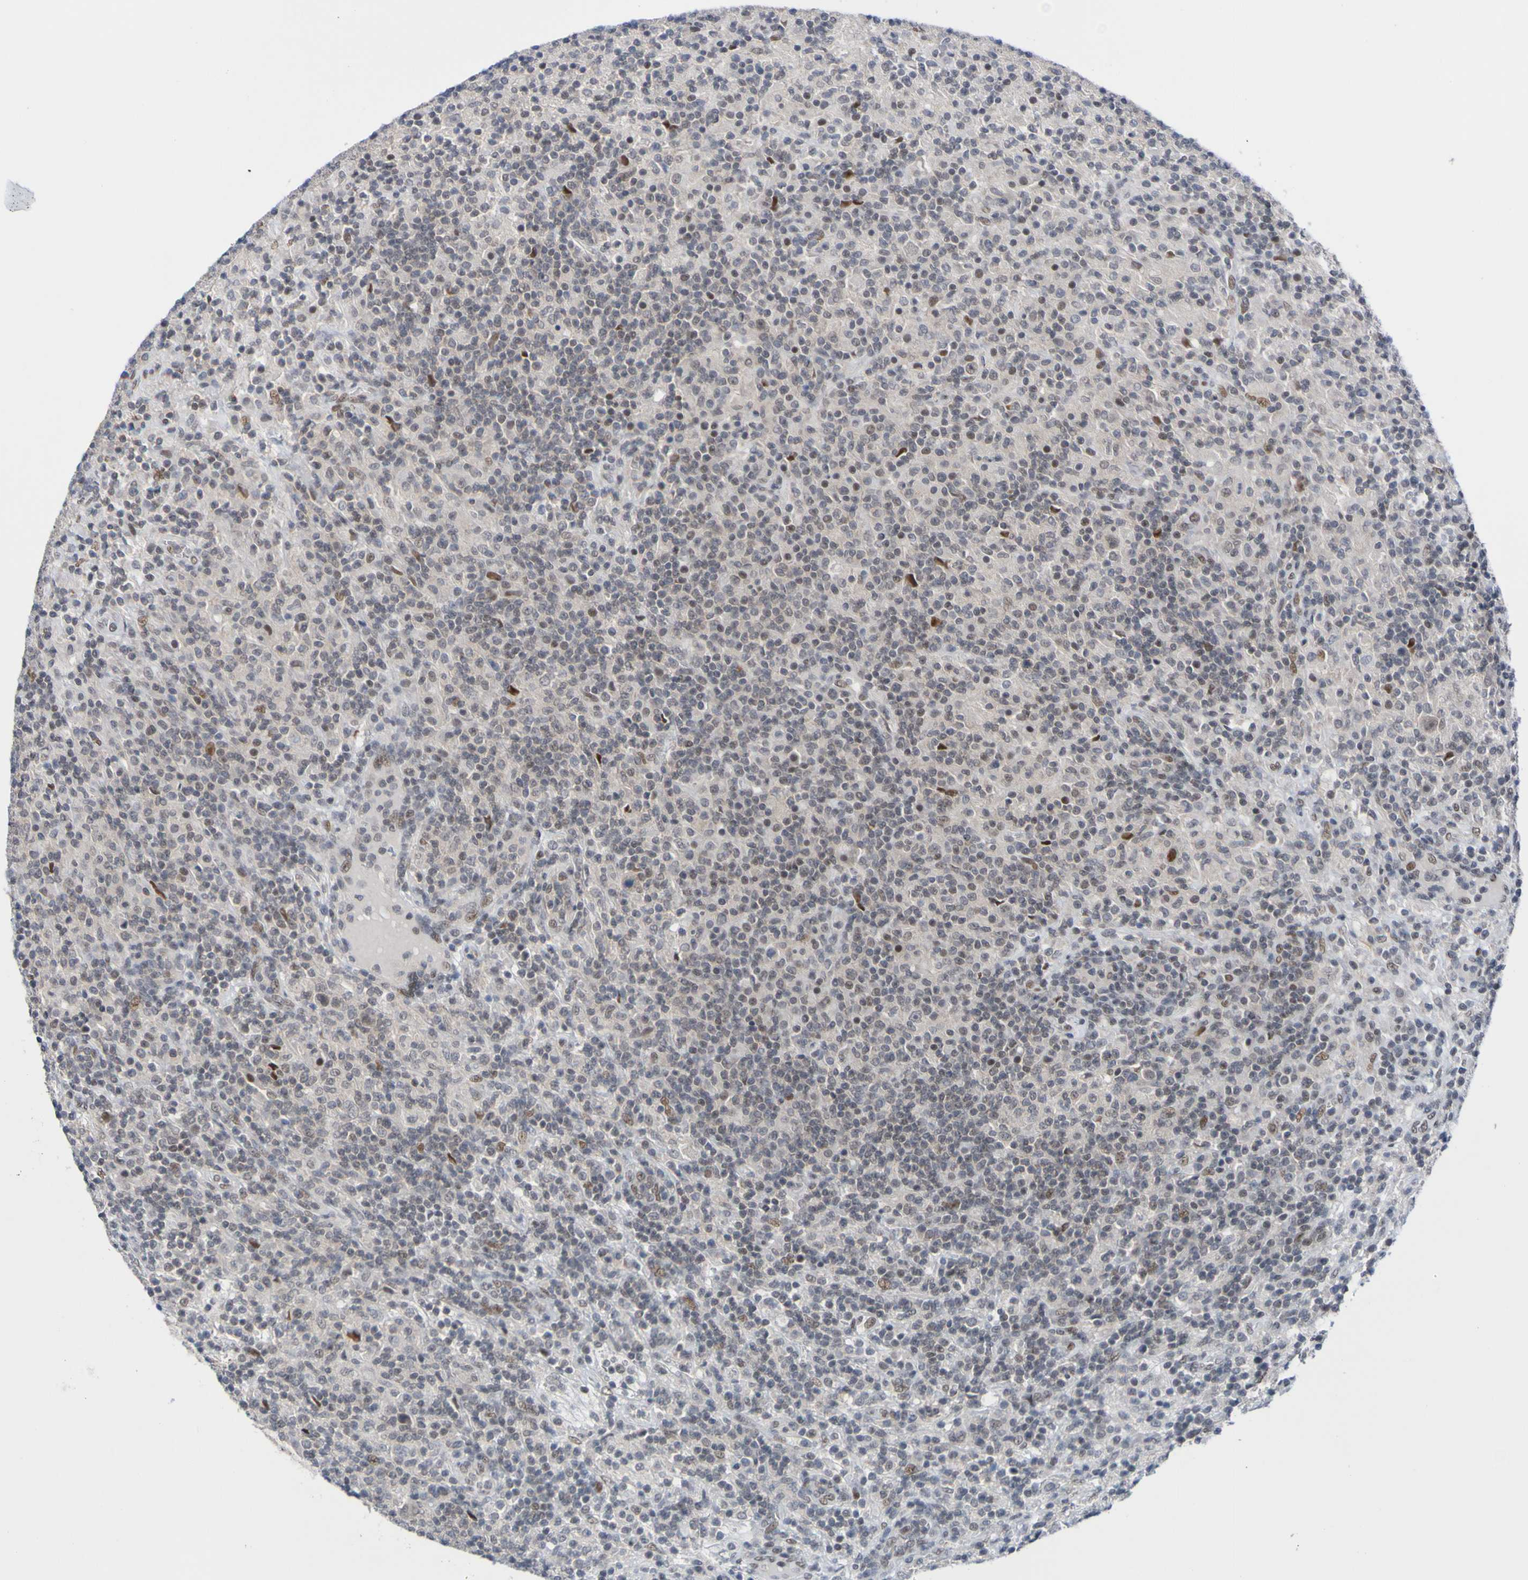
{"staining": {"intensity": "moderate", "quantity": "25%-75%", "location": "nuclear"}, "tissue": "lymphoma", "cell_type": "Tumor cells", "image_type": "cancer", "snomed": [{"axis": "morphology", "description": "Hodgkin's disease, NOS"}, {"axis": "topography", "description": "Lymph node"}], "caption": "Immunohistochemical staining of human Hodgkin's disease shows medium levels of moderate nuclear positivity in approximately 25%-75% of tumor cells.", "gene": "PCGF1", "patient": {"sex": "male", "age": 70}}